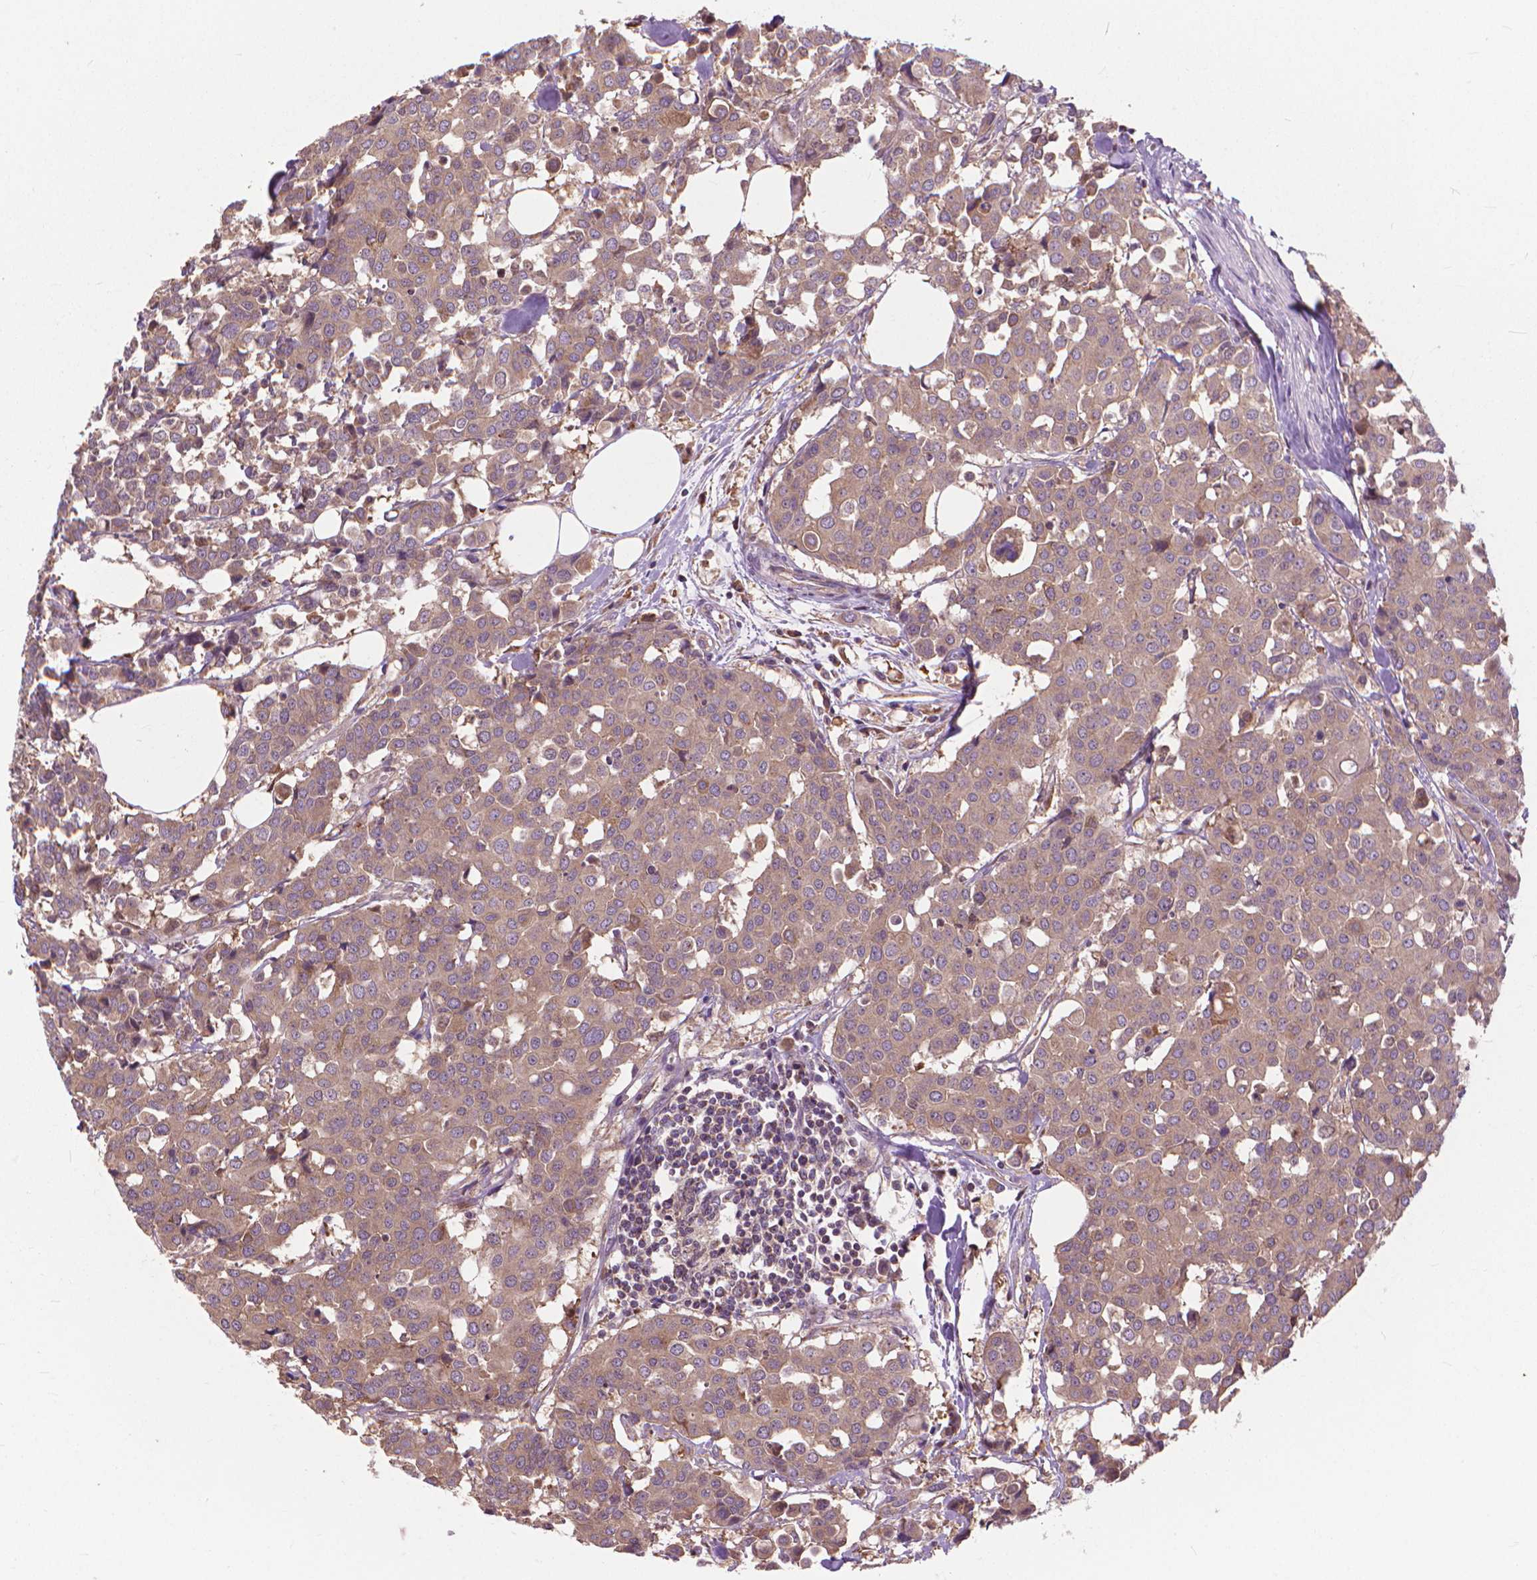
{"staining": {"intensity": "moderate", "quantity": ">75%", "location": "cytoplasmic/membranous"}, "tissue": "carcinoid", "cell_type": "Tumor cells", "image_type": "cancer", "snomed": [{"axis": "morphology", "description": "Carcinoid, malignant, NOS"}, {"axis": "topography", "description": "Colon"}], "caption": "Immunohistochemical staining of malignant carcinoid displays moderate cytoplasmic/membranous protein positivity in about >75% of tumor cells. (DAB (3,3'-diaminobenzidine) IHC, brown staining for protein, blue staining for nuclei).", "gene": "NUDT1", "patient": {"sex": "male", "age": 81}}